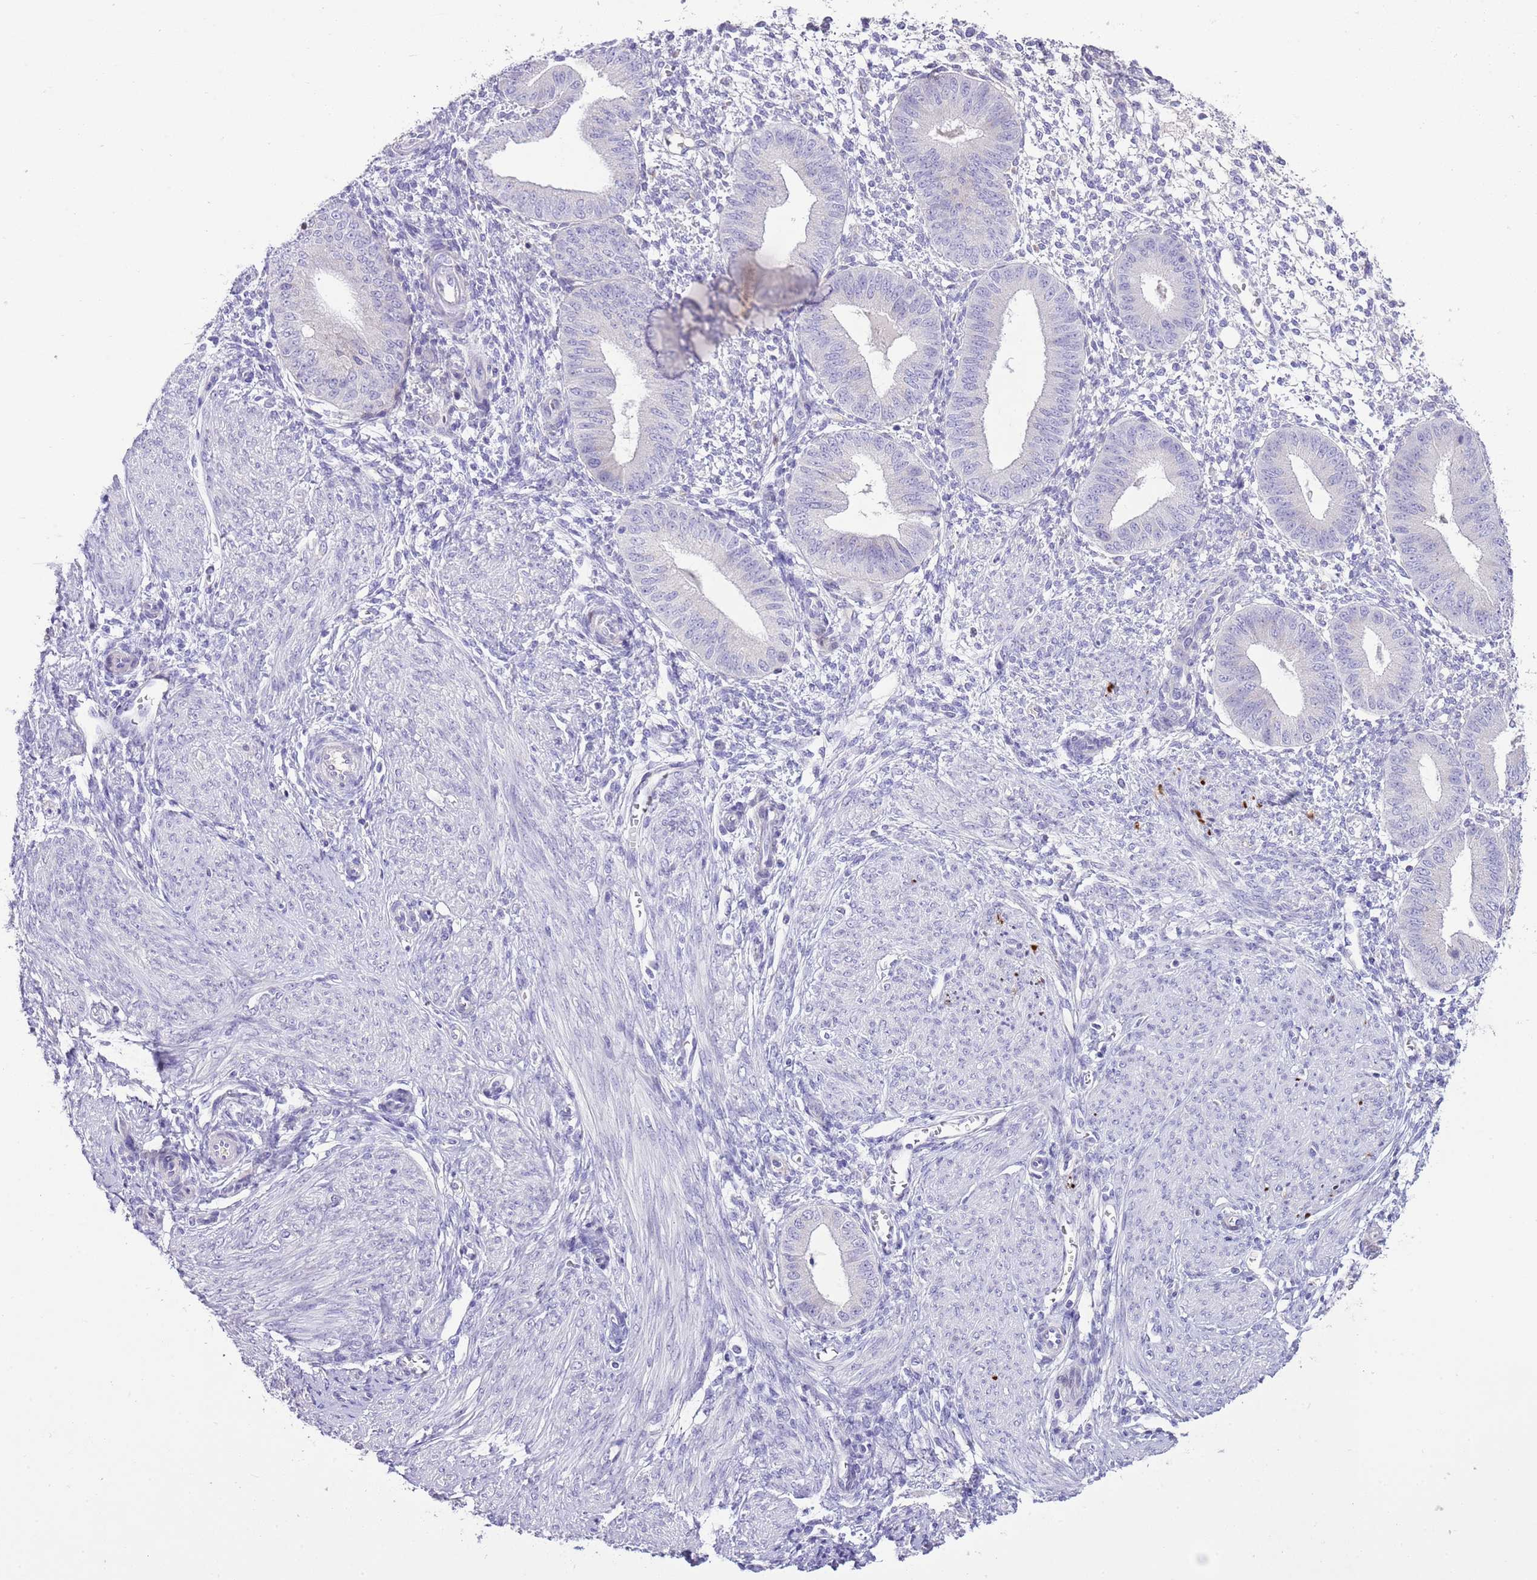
{"staining": {"intensity": "negative", "quantity": "none", "location": "none"}, "tissue": "endometrium", "cell_type": "Cells in endometrial stroma", "image_type": "normal", "snomed": [{"axis": "morphology", "description": "Normal tissue, NOS"}, {"axis": "topography", "description": "Endometrium"}], "caption": "DAB (3,3'-diaminobenzidine) immunohistochemical staining of normal human endometrium demonstrates no significant expression in cells in endometrial stroma.", "gene": "CLEC2A", "patient": {"sex": "female", "age": 49}}